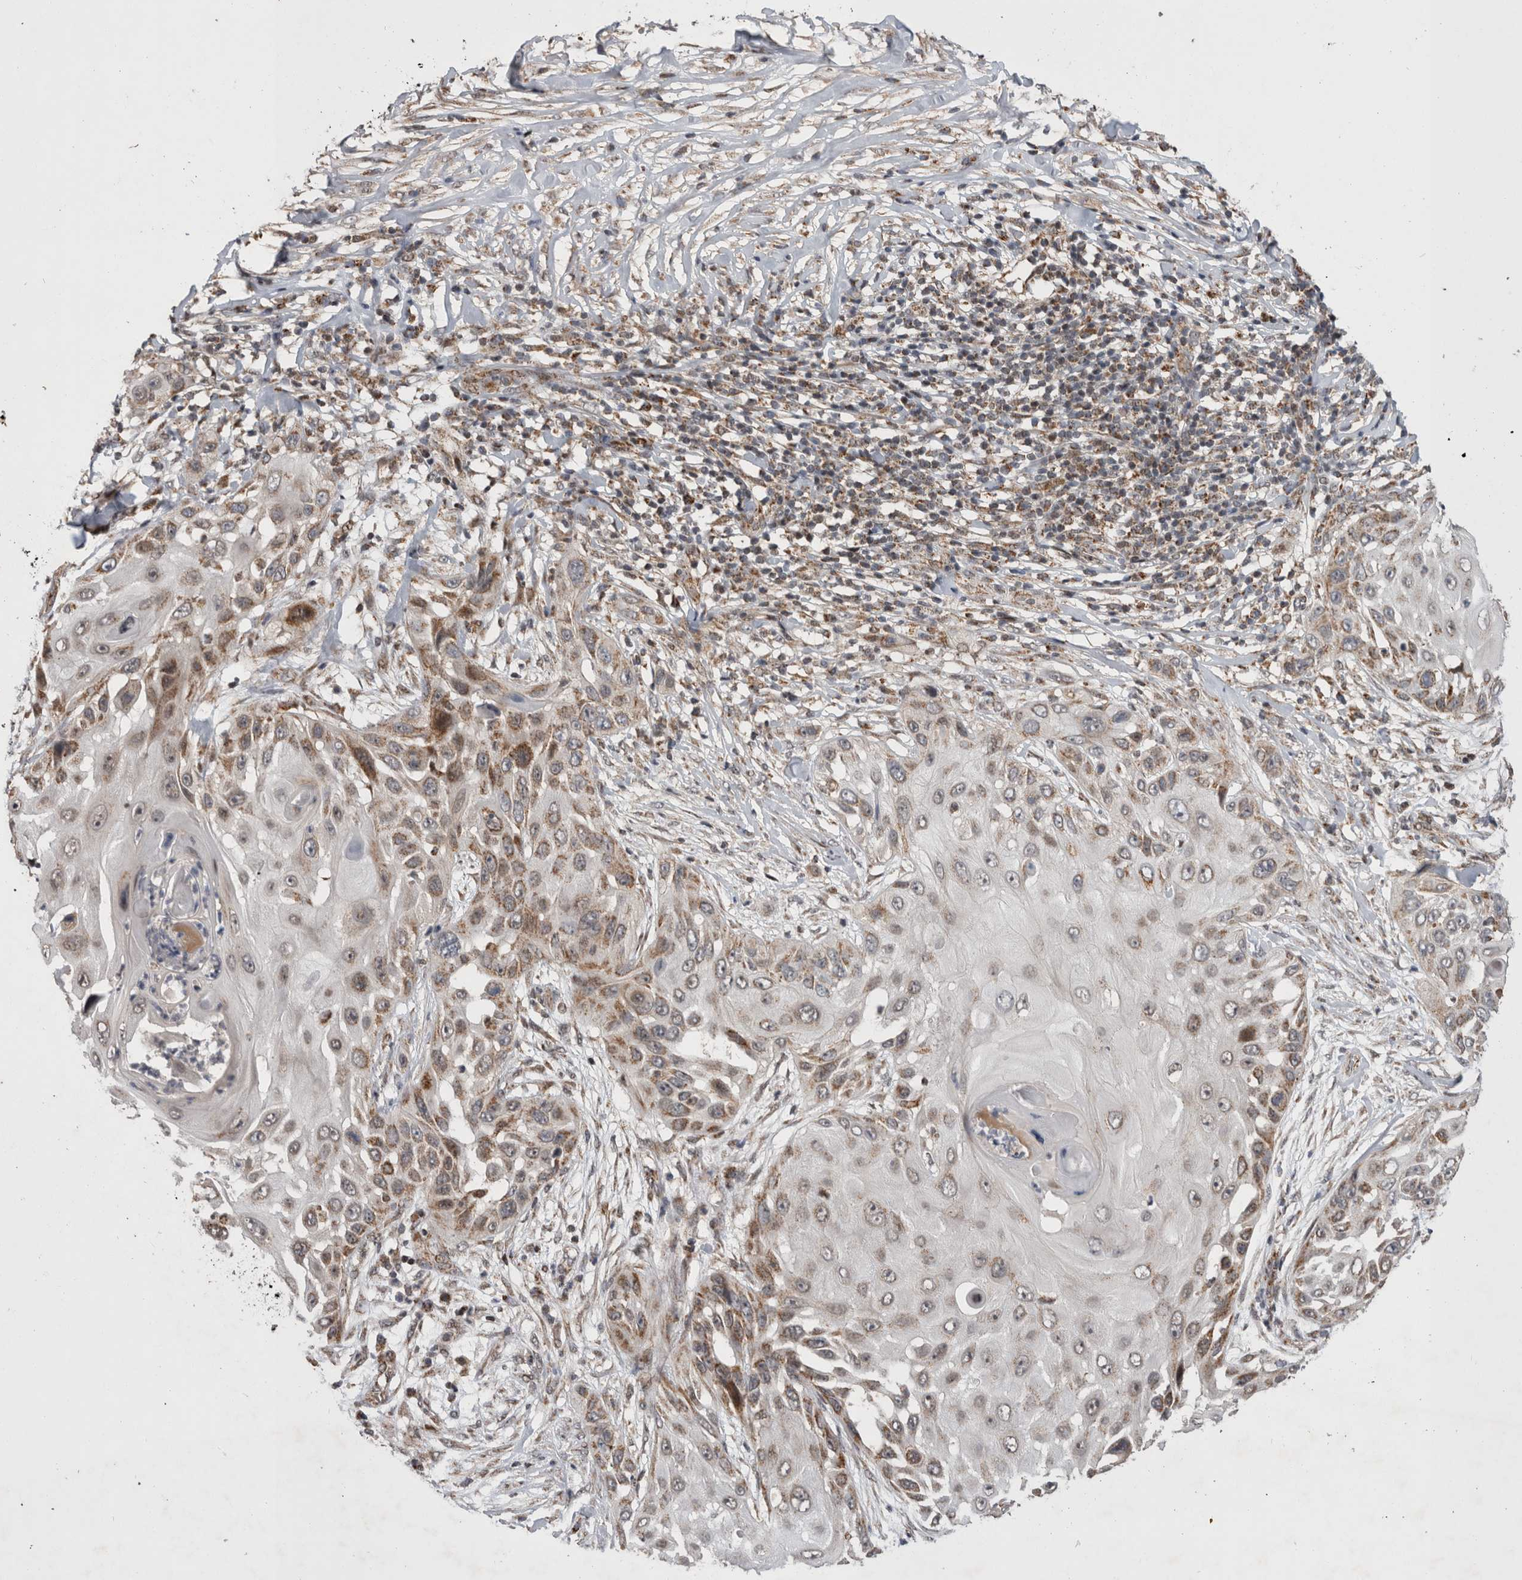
{"staining": {"intensity": "moderate", "quantity": "25%-75%", "location": "cytoplasmic/membranous"}, "tissue": "skin cancer", "cell_type": "Tumor cells", "image_type": "cancer", "snomed": [{"axis": "morphology", "description": "Squamous cell carcinoma, NOS"}, {"axis": "topography", "description": "Skin"}], "caption": "Immunohistochemistry (IHC) of human squamous cell carcinoma (skin) displays medium levels of moderate cytoplasmic/membranous positivity in about 25%-75% of tumor cells.", "gene": "MRPL37", "patient": {"sex": "female", "age": 44}}